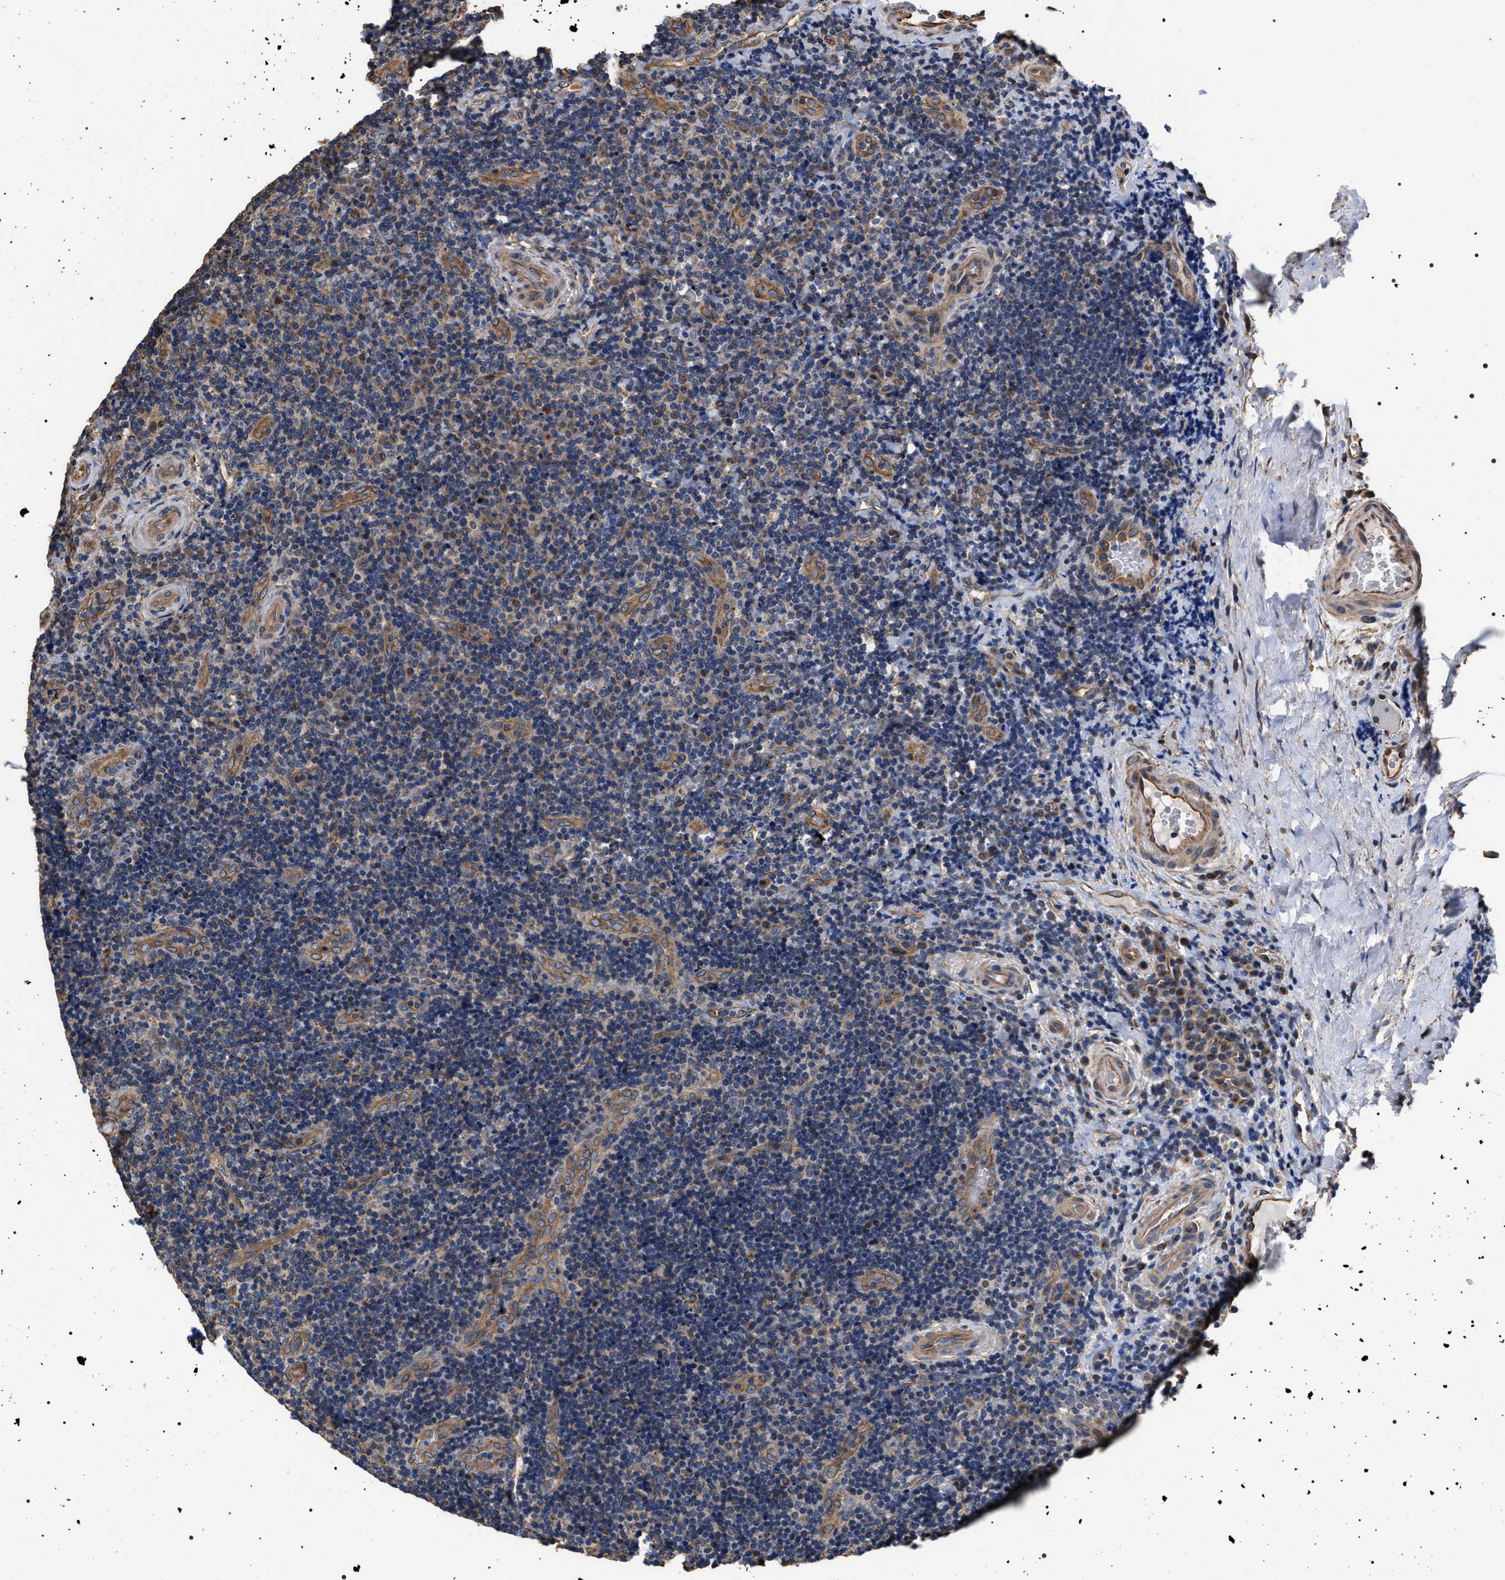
{"staining": {"intensity": "weak", "quantity": "<25%", "location": "cytoplasmic/membranous"}, "tissue": "lymphoma", "cell_type": "Tumor cells", "image_type": "cancer", "snomed": [{"axis": "morphology", "description": "Malignant lymphoma, non-Hodgkin's type, High grade"}, {"axis": "topography", "description": "Tonsil"}], "caption": "This histopathology image is of lymphoma stained with IHC to label a protein in brown with the nuclei are counter-stained blue. There is no staining in tumor cells. (DAB (3,3'-diaminobenzidine) immunohistochemistry, high magnification).", "gene": "TSPAN33", "patient": {"sex": "female", "age": 36}}